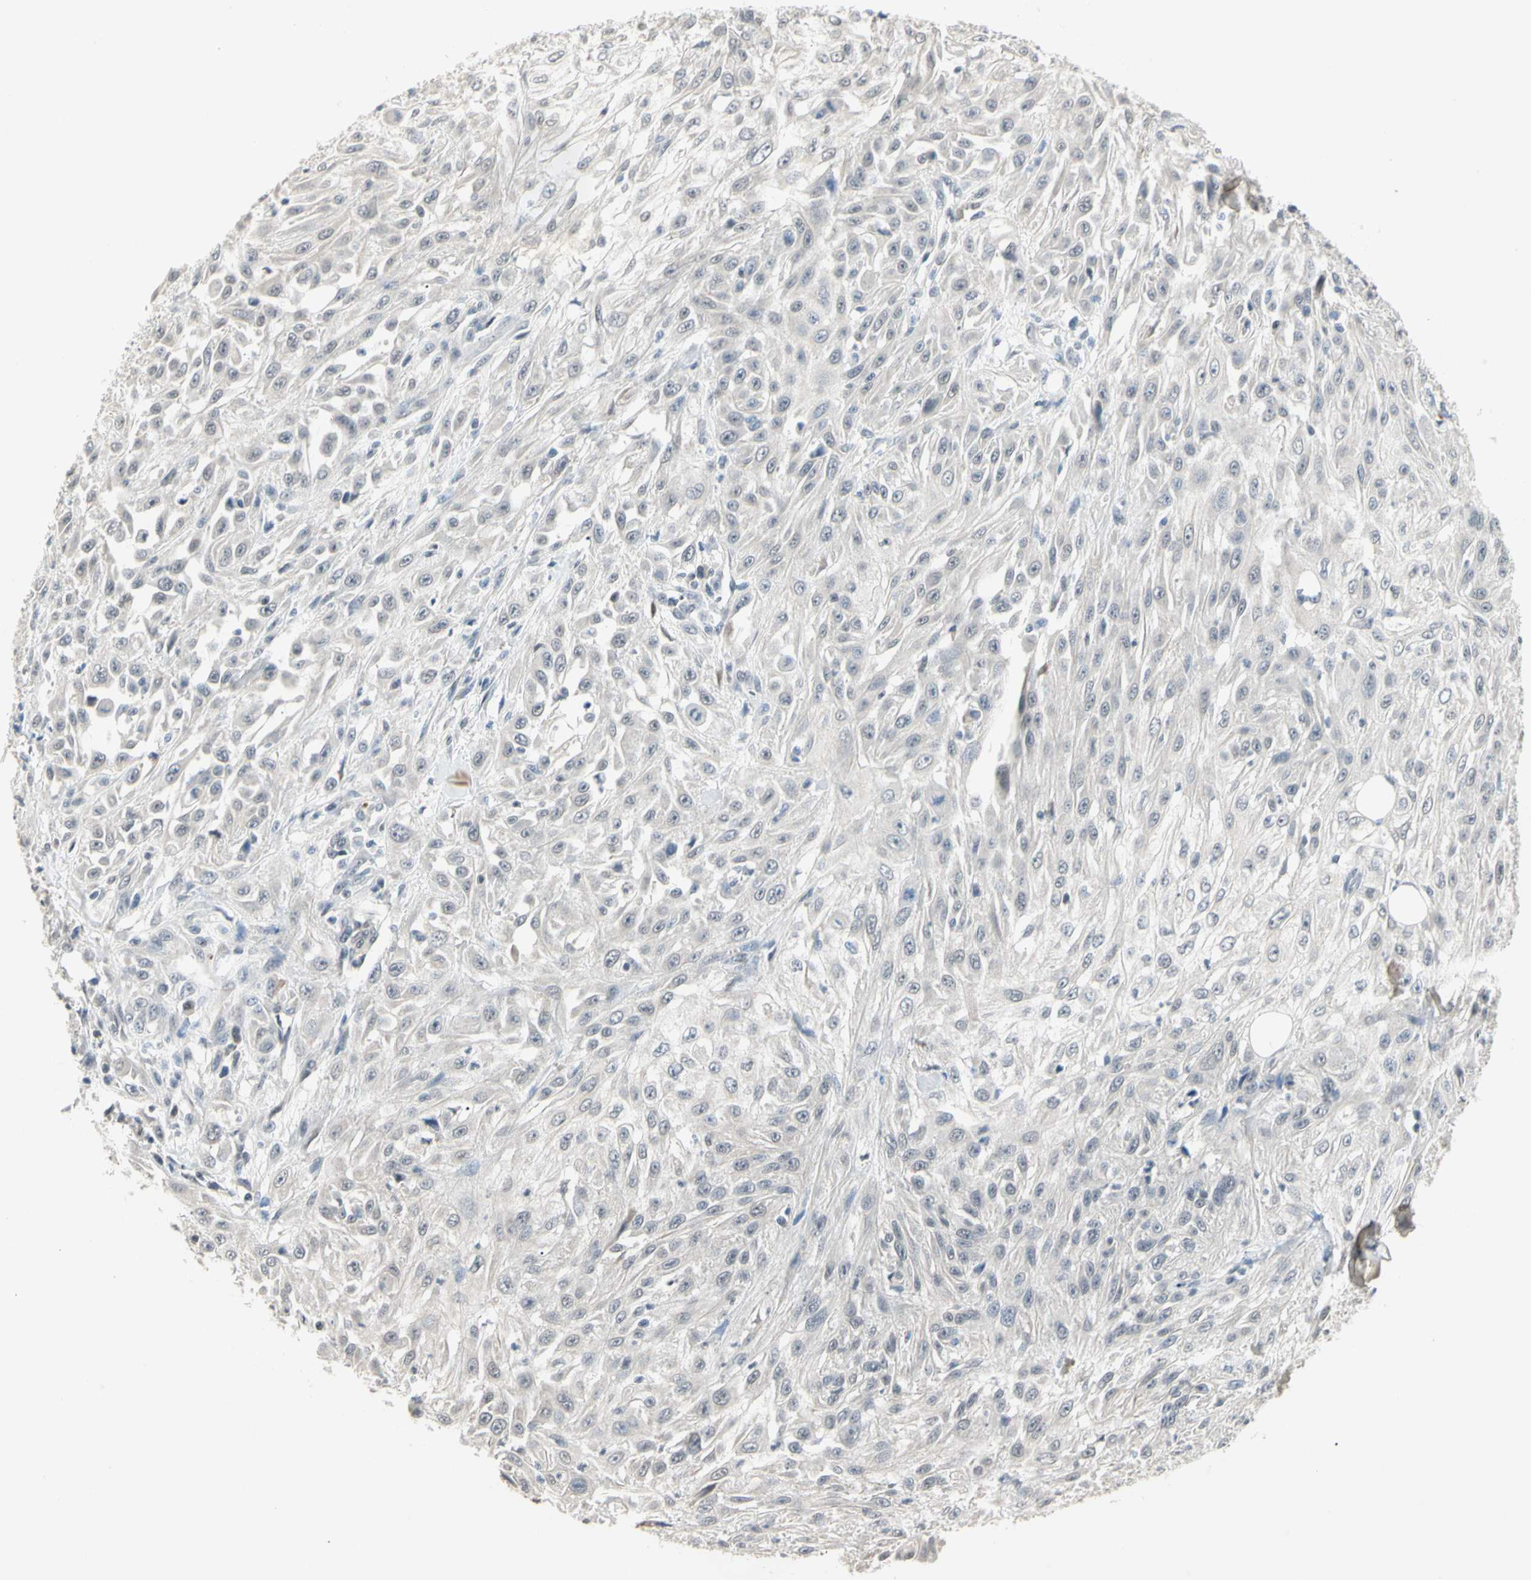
{"staining": {"intensity": "negative", "quantity": "none", "location": "none"}, "tissue": "skin cancer", "cell_type": "Tumor cells", "image_type": "cancer", "snomed": [{"axis": "morphology", "description": "Squamous cell carcinoma, NOS"}, {"axis": "topography", "description": "Skin"}], "caption": "Immunohistochemistry photomicrograph of skin squamous cell carcinoma stained for a protein (brown), which reveals no staining in tumor cells.", "gene": "GREM1", "patient": {"sex": "male", "age": 75}}